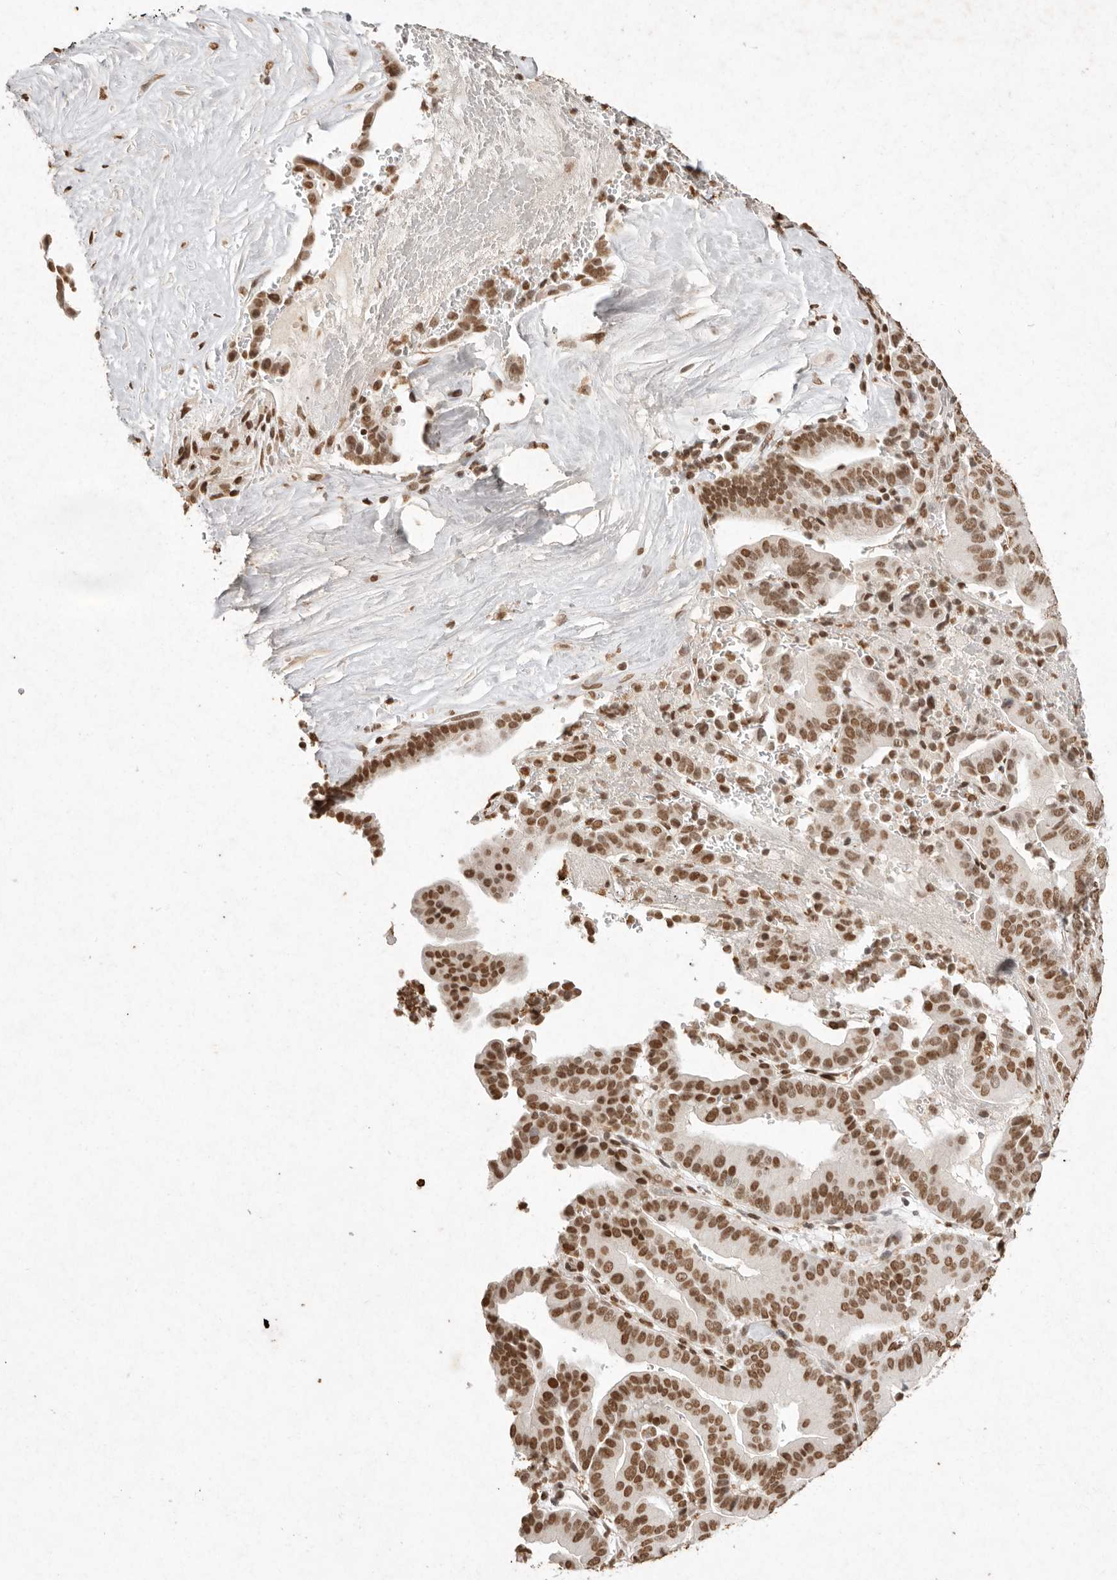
{"staining": {"intensity": "moderate", "quantity": ">75%", "location": "nuclear"}, "tissue": "liver cancer", "cell_type": "Tumor cells", "image_type": "cancer", "snomed": [{"axis": "morphology", "description": "Cholangiocarcinoma"}, {"axis": "topography", "description": "Liver"}], "caption": "Immunohistochemistry (DAB) staining of liver cancer reveals moderate nuclear protein staining in approximately >75% of tumor cells.", "gene": "NKX3-2", "patient": {"sex": "female", "age": 75}}